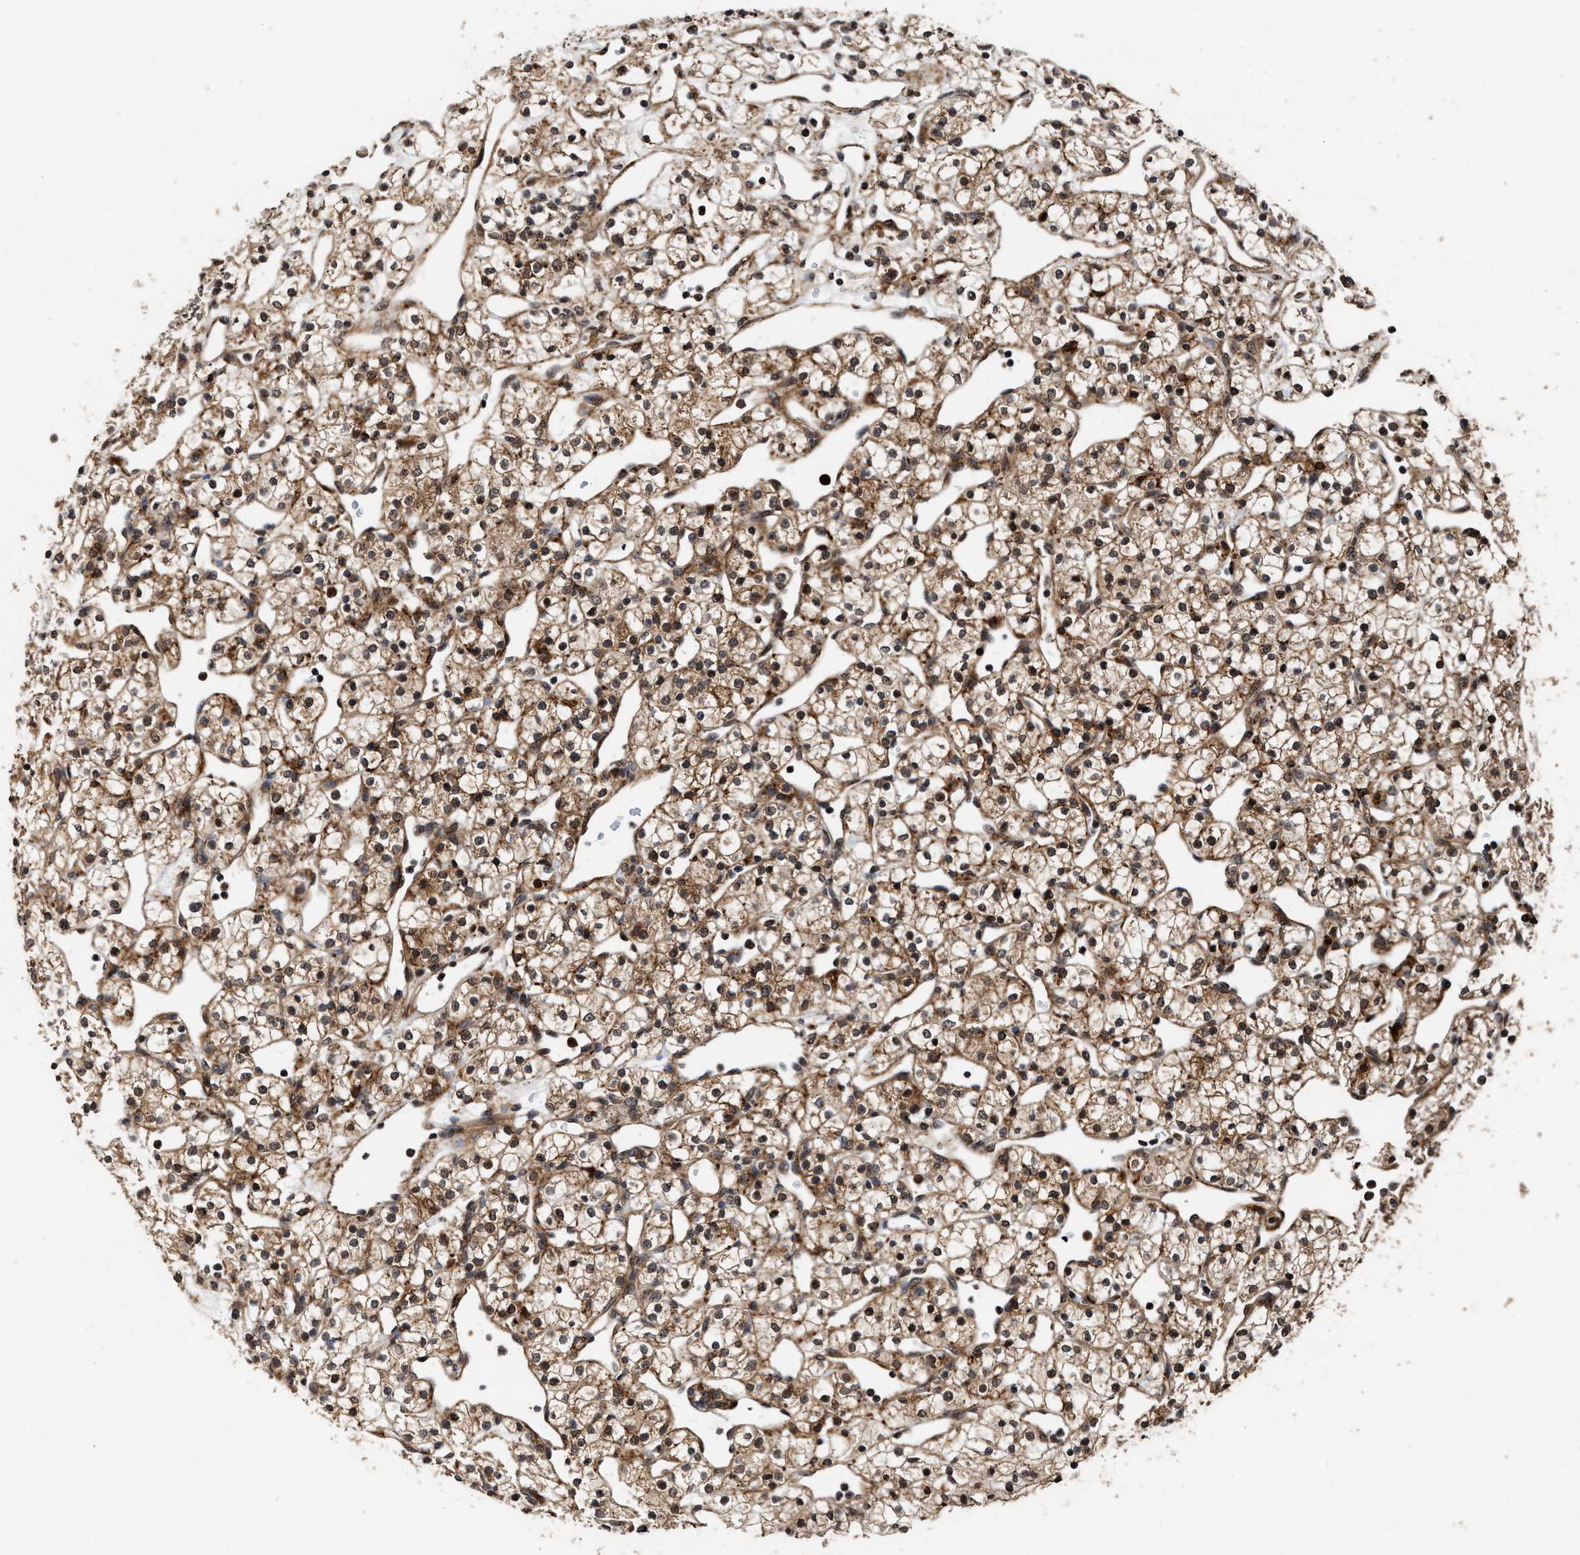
{"staining": {"intensity": "strong", "quantity": ">75%", "location": "cytoplasmic/membranous,nuclear"}, "tissue": "renal cancer", "cell_type": "Tumor cells", "image_type": "cancer", "snomed": [{"axis": "morphology", "description": "Adenocarcinoma, NOS"}, {"axis": "topography", "description": "Kidney"}], "caption": "Protein expression analysis of human adenocarcinoma (renal) reveals strong cytoplasmic/membranous and nuclear positivity in approximately >75% of tumor cells.", "gene": "SEPTIN2", "patient": {"sex": "female", "age": 60}}